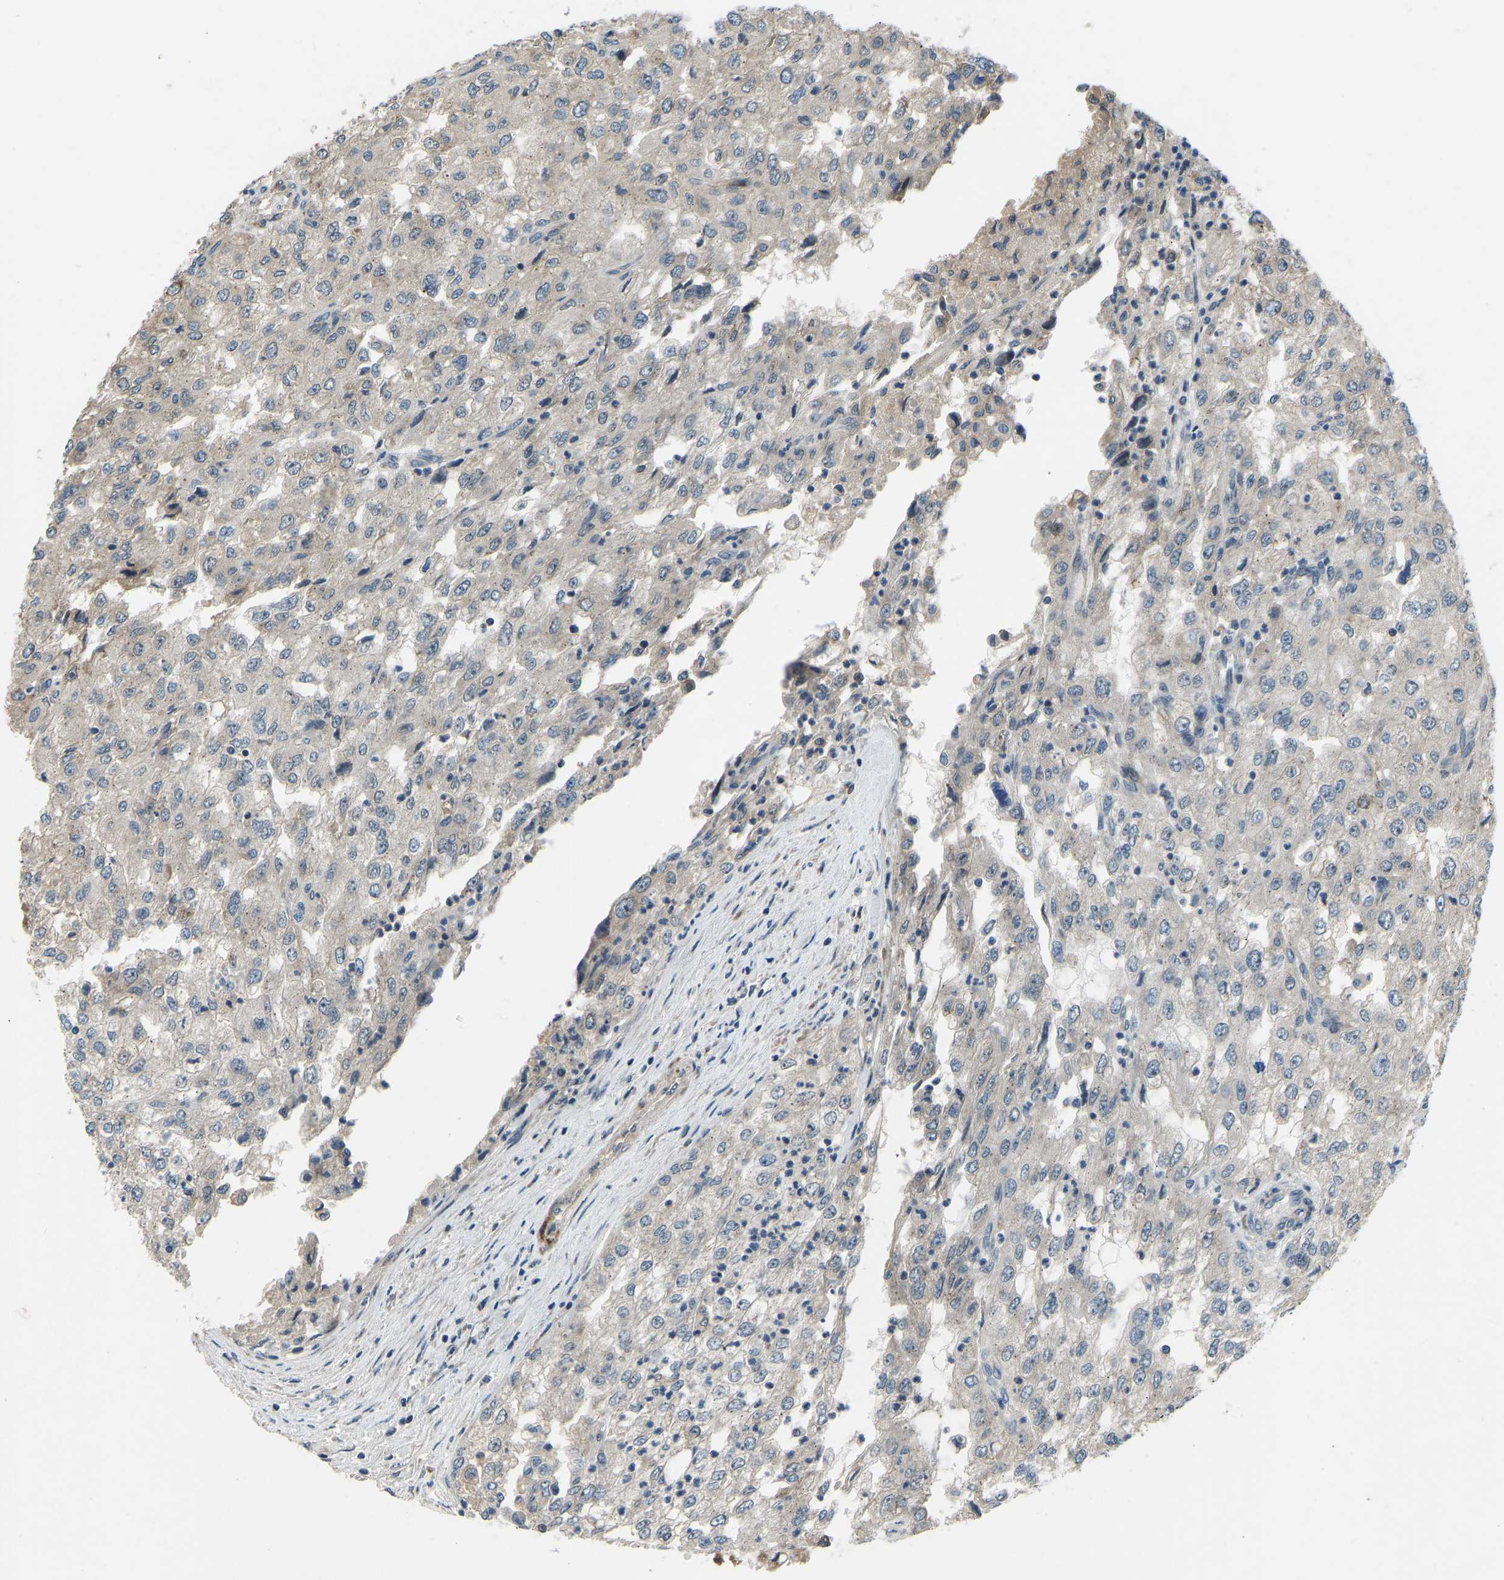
{"staining": {"intensity": "negative", "quantity": "none", "location": "none"}, "tissue": "renal cancer", "cell_type": "Tumor cells", "image_type": "cancer", "snomed": [{"axis": "morphology", "description": "Adenocarcinoma, NOS"}, {"axis": "topography", "description": "Kidney"}], "caption": "The IHC histopathology image has no significant staining in tumor cells of renal cancer (adenocarcinoma) tissue.", "gene": "RLIM", "patient": {"sex": "female", "age": 54}}